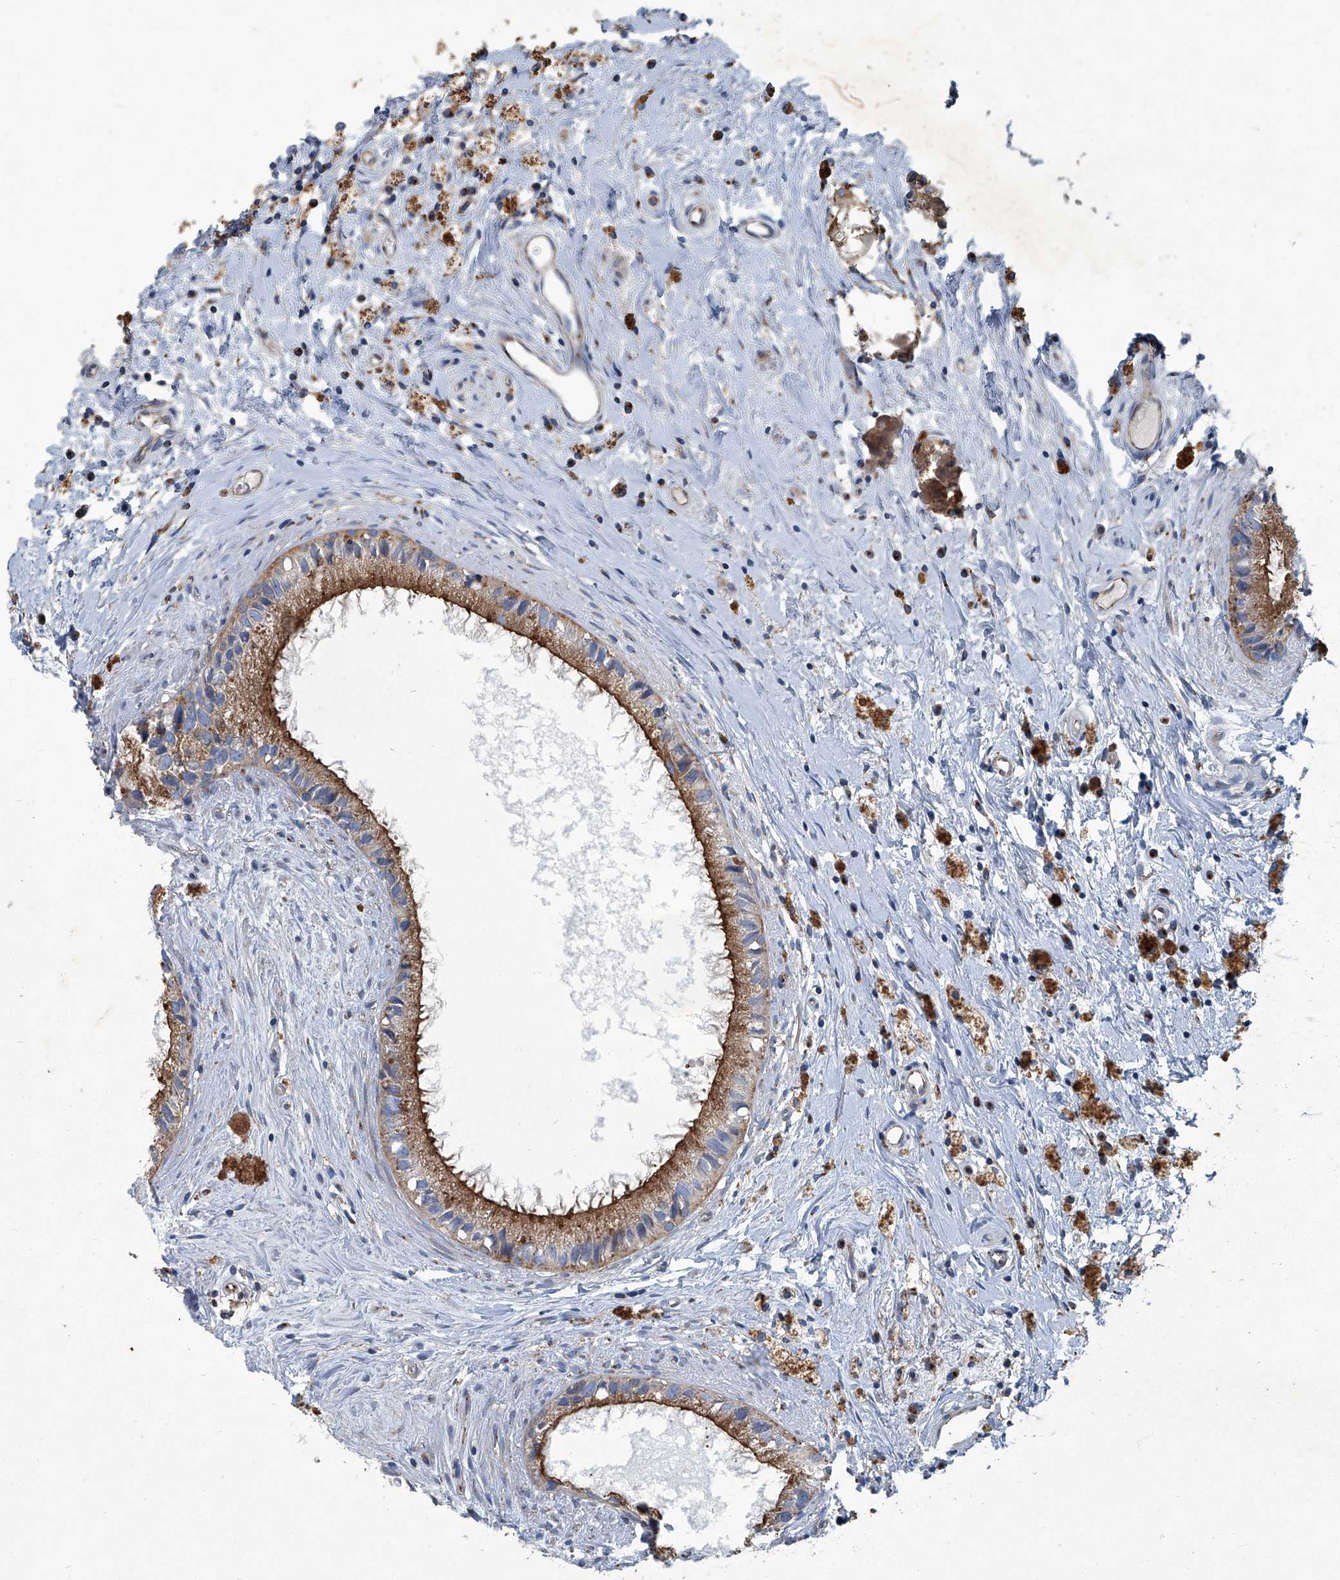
{"staining": {"intensity": "moderate", "quantity": ">75%", "location": "cytoplasmic/membranous"}, "tissue": "epididymis", "cell_type": "Glandular cells", "image_type": "normal", "snomed": [{"axis": "morphology", "description": "Normal tissue, NOS"}, {"axis": "topography", "description": "Epididymis"}], "caption": "This is an image of IHC staining of unremarkable epididymis, which shows moderate expression in the cytoplasmic/membranous of glandular cells.", "gene": "PIGH", "patient": {"sex": "male", "age": 80}}